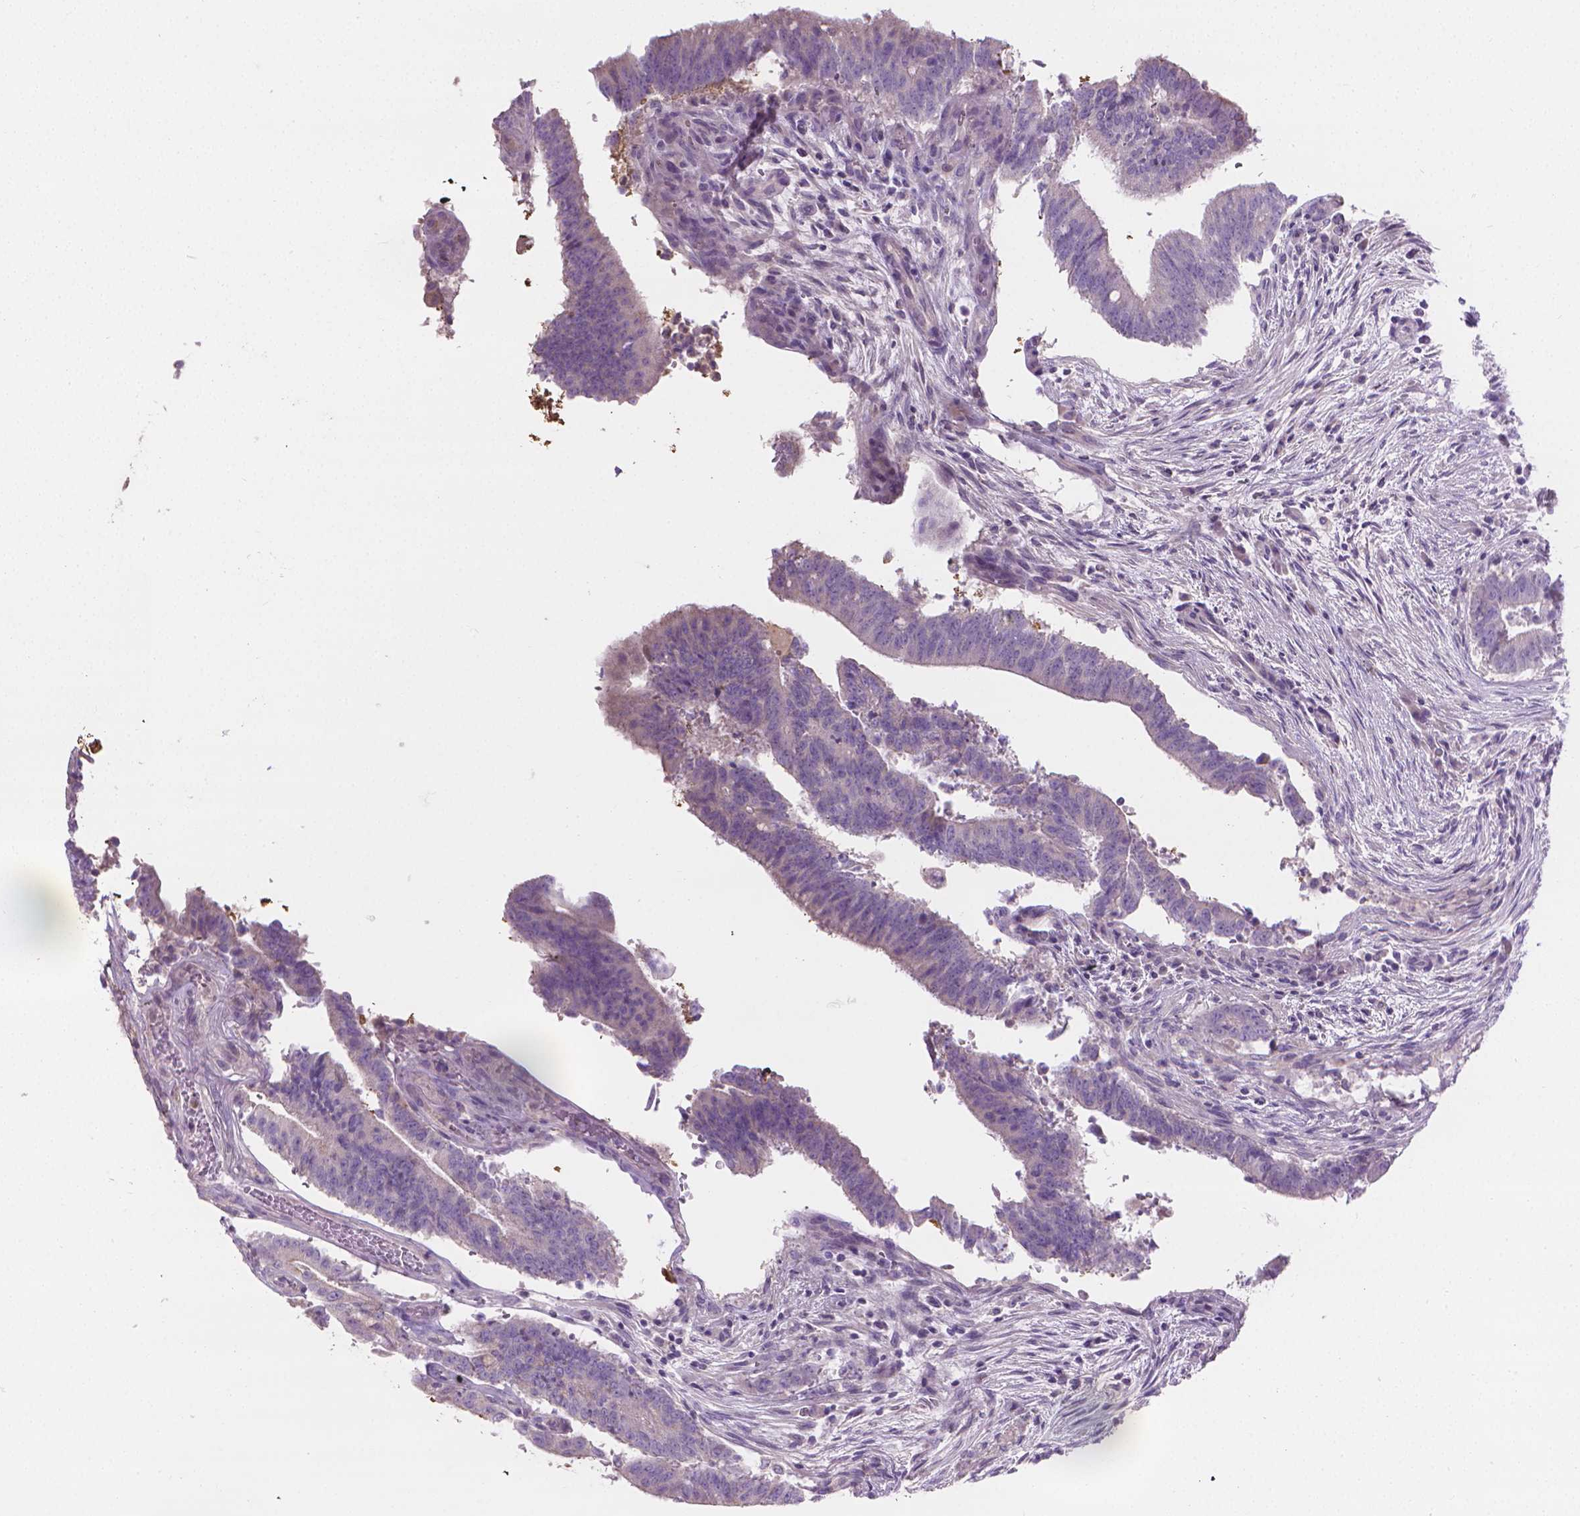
{"staining": {"intensity": "negative", "quantity": "none", "location": "none"}, "tissue": "colorectal cancer", "cell_type": "Tumor cells", "image_type": "cancer", "snomed": [{"axis": "morphology", "description": "Adenocarcinoma, NOS"}, {"axis": "topography", "description": "Colon"}], "caption": "The histopathology image shows no staining of tumor cells in colorectal cancer (adenocarcinoma). (DAB (3,3'-diaminobenzidine) immunohistochemistry (IHC), high magnification).", "gene": "CABCOCO1", "patient": {"sex": "female", "age": 43}}